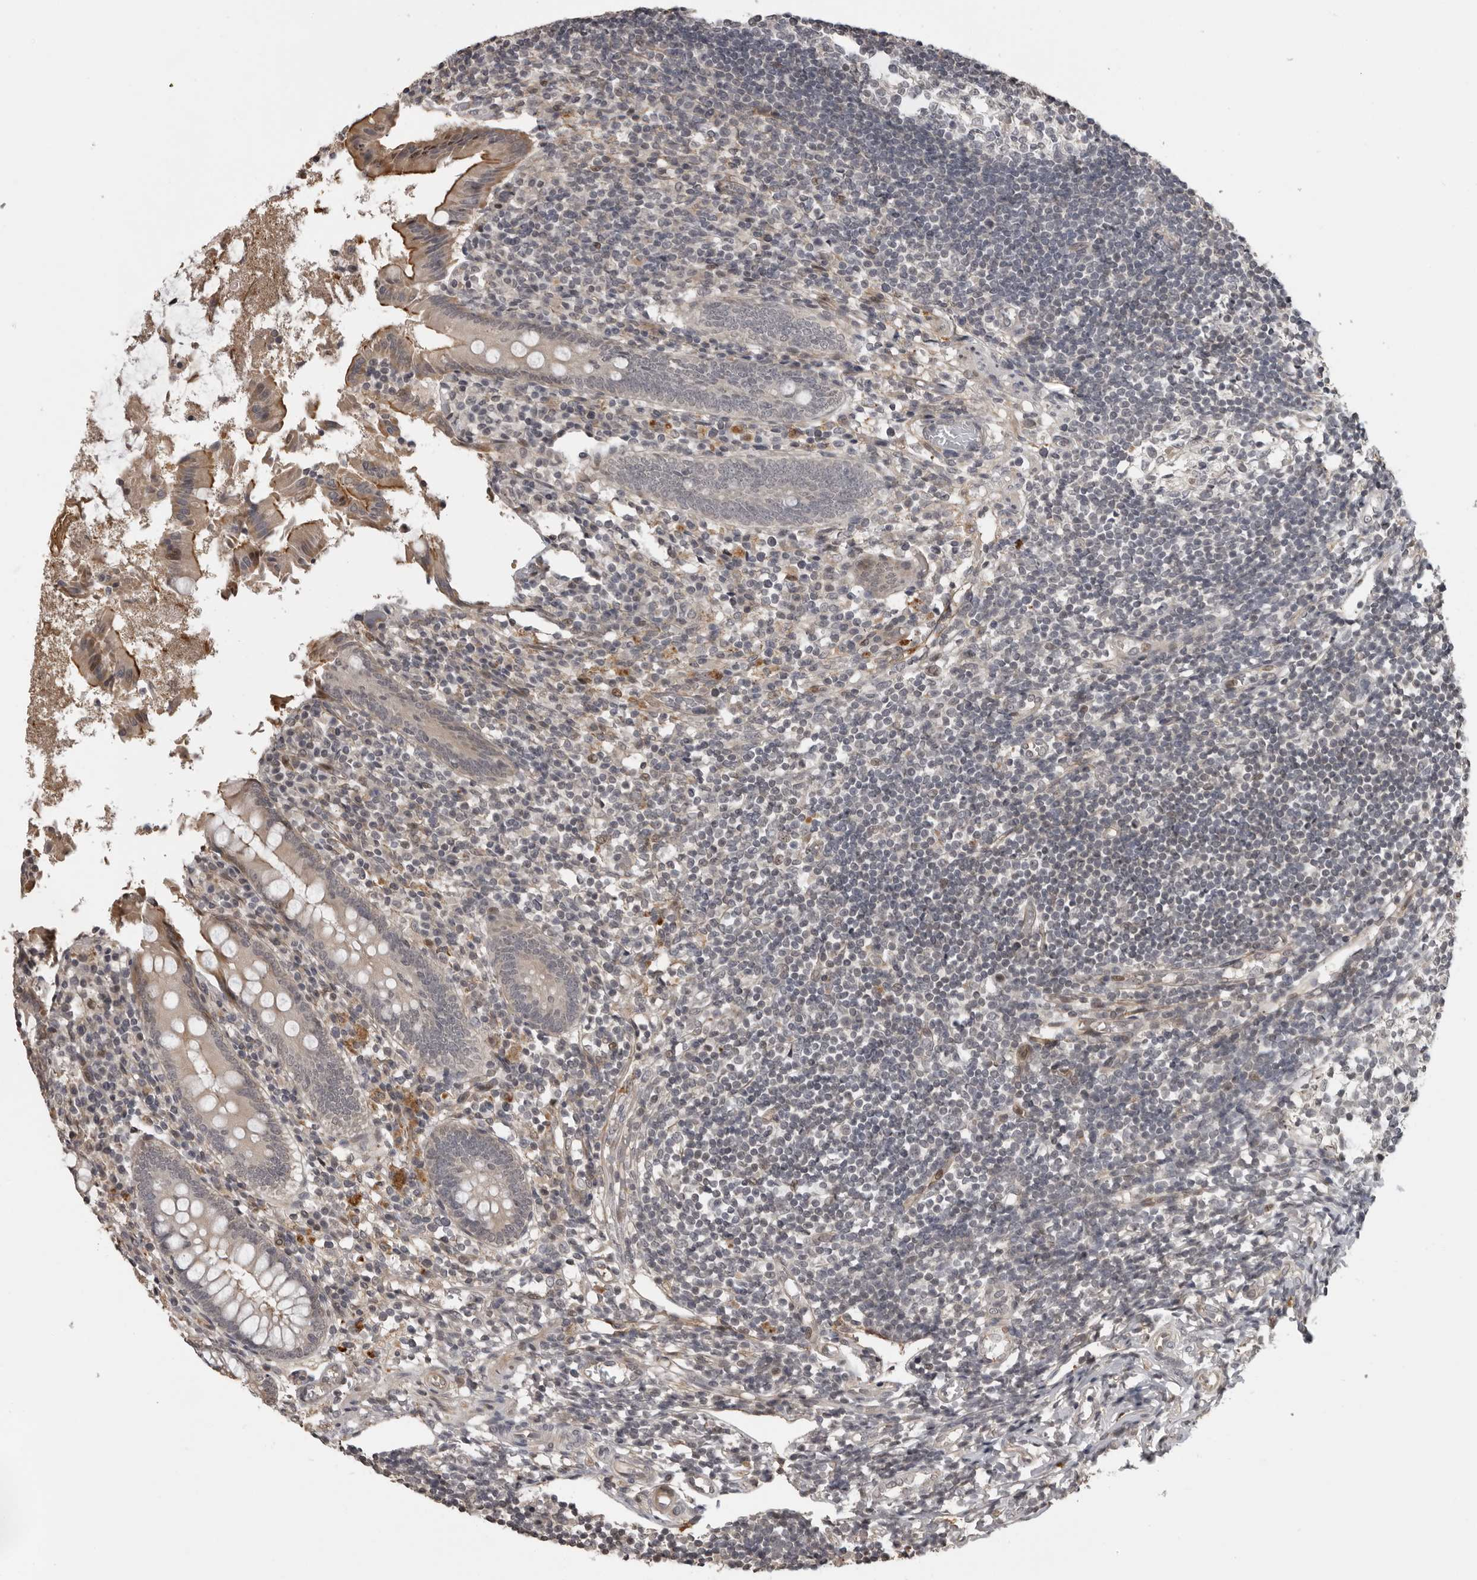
{"staining": {"intensity": "moderate", "quantity": "<25%", "location": "cytoplasmic/membranous"}, "tissue": "appendix", "cell_type": "Glandular cells", "image_type": "normal", "snomed": [{"axis": "morphology", "description": "Normal tissue, NOS"}, {"axis": "topography", "description": "Appendix"}], "caption": "Unremarkable appendix reveals moderate cytoplasmic/membranous positivity in about <25% of glandular cells, visualized by immunohistochemistry.", "gene": "PRRX2", "patient": {"sex": "female", "age": 17}}